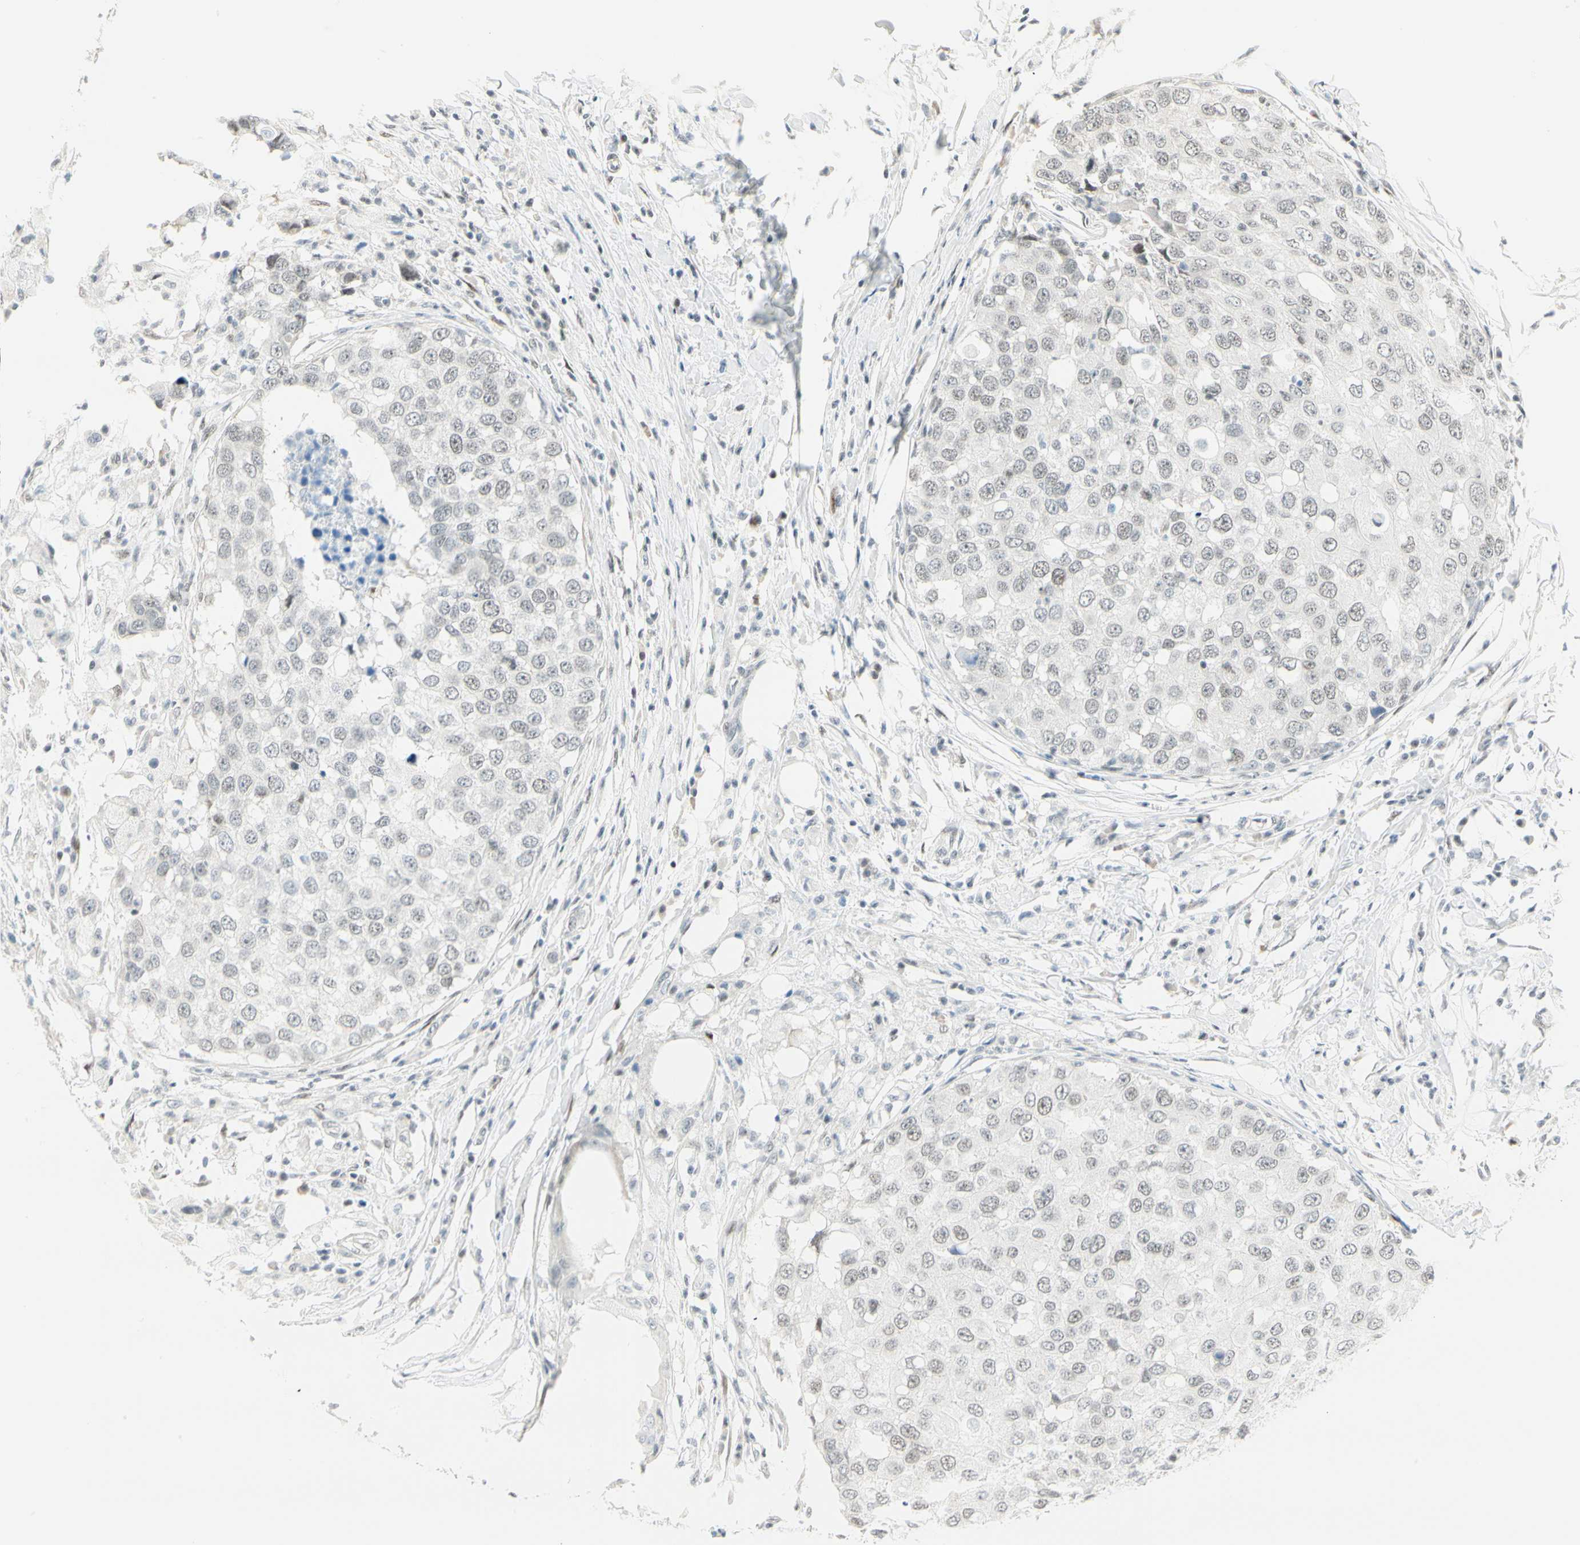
{"staining": {"intensity": "negative", "quantity": "none", "location": "none"}, "tissue": "breast cancer", "cell_type": "Tumor cells", "image_type": "cancer", "snomed": [{"axis": "morphology", "description": "Duct carcinoma"}, {"axis": "topography", "description": "Breast"}], "caption": "Tumor cells show no significant positivity in invasive ductal carcinoma (breast).", "gene": "PKNOX1", "patient": {"sex": "female", "age": 27}}